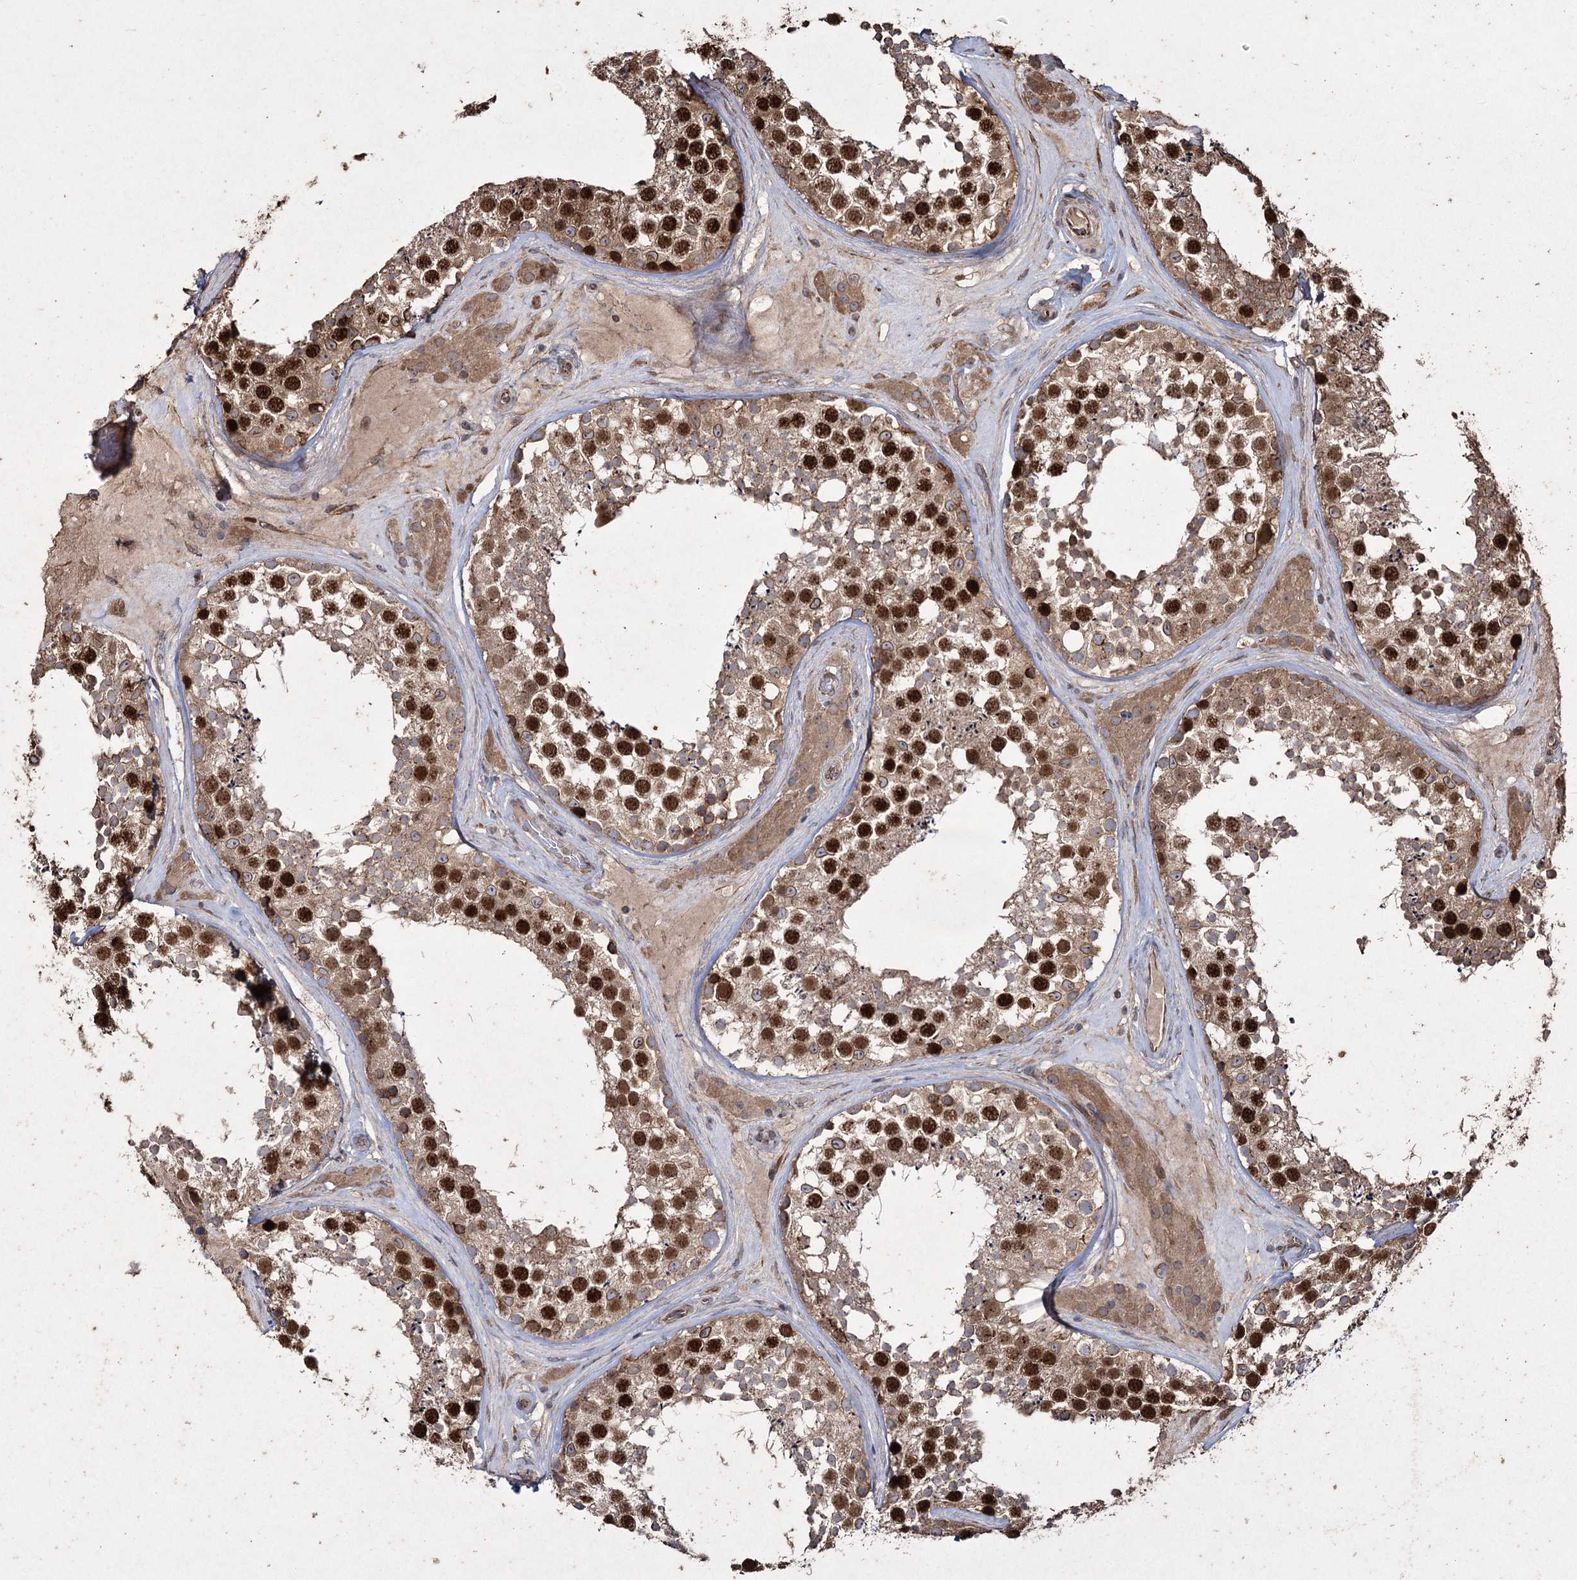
{"staining": {"intensity": "strong", "quantity": "25%-75%", "location": "nuclear"}, "tissue": "testis", "cell_type": "Cells in seminiferous ducts", "image_type": "normal", "snomed": [{"axis": "morphology", "description": "Normal tissue, NOS"}, {"axis": "topography", "description": "Testis"}], "caption": "Cells in seminiferous ducts show high levels of strong nuclear staining in approximately 25%-75% of cells in benign testis.", "gene": "PRC1", "patient": {"sex": "male", "age": 46}}